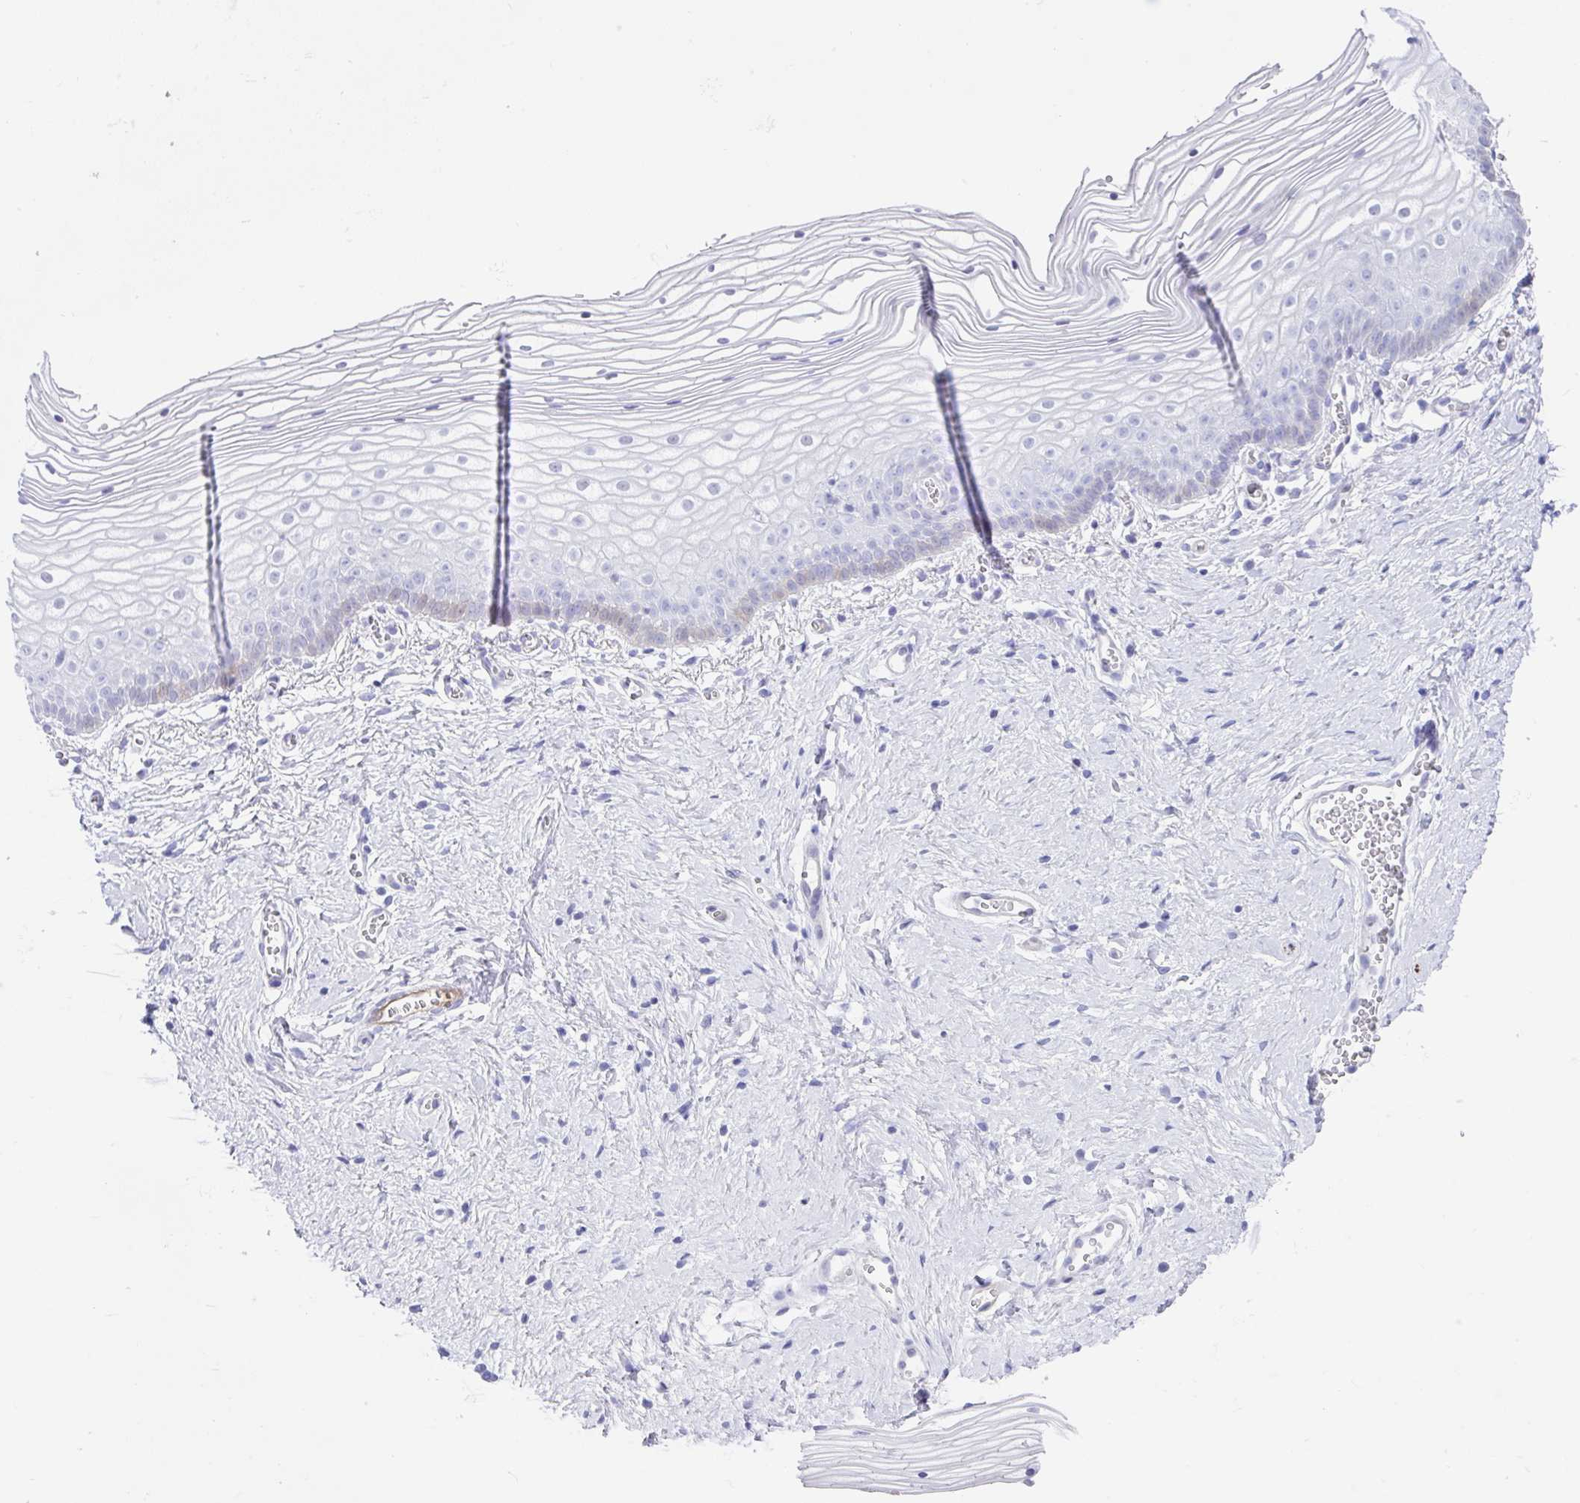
{"staining": {"intensity": "moderate", "quantity": "<25%", "location": "cytoplasmic/membranous"}, "tissue": "vagina", "cell_type": "Squamous epithelial cells", "image_type": "normal", "snomed": [{"axis": "morphology", "description": "Normal tissue, NOS"}, {"axis": "topography", "description": "Vagina"}], "caption": "A high-resolution photomicrograph shows IHC staining of benign vagina, which exhibits moderate cytoplasmic/membranous positivity in about <25% of squamous epithelial cells.", "gene": "FAM107A", "patient": {"sex": "female", "age": 56}}